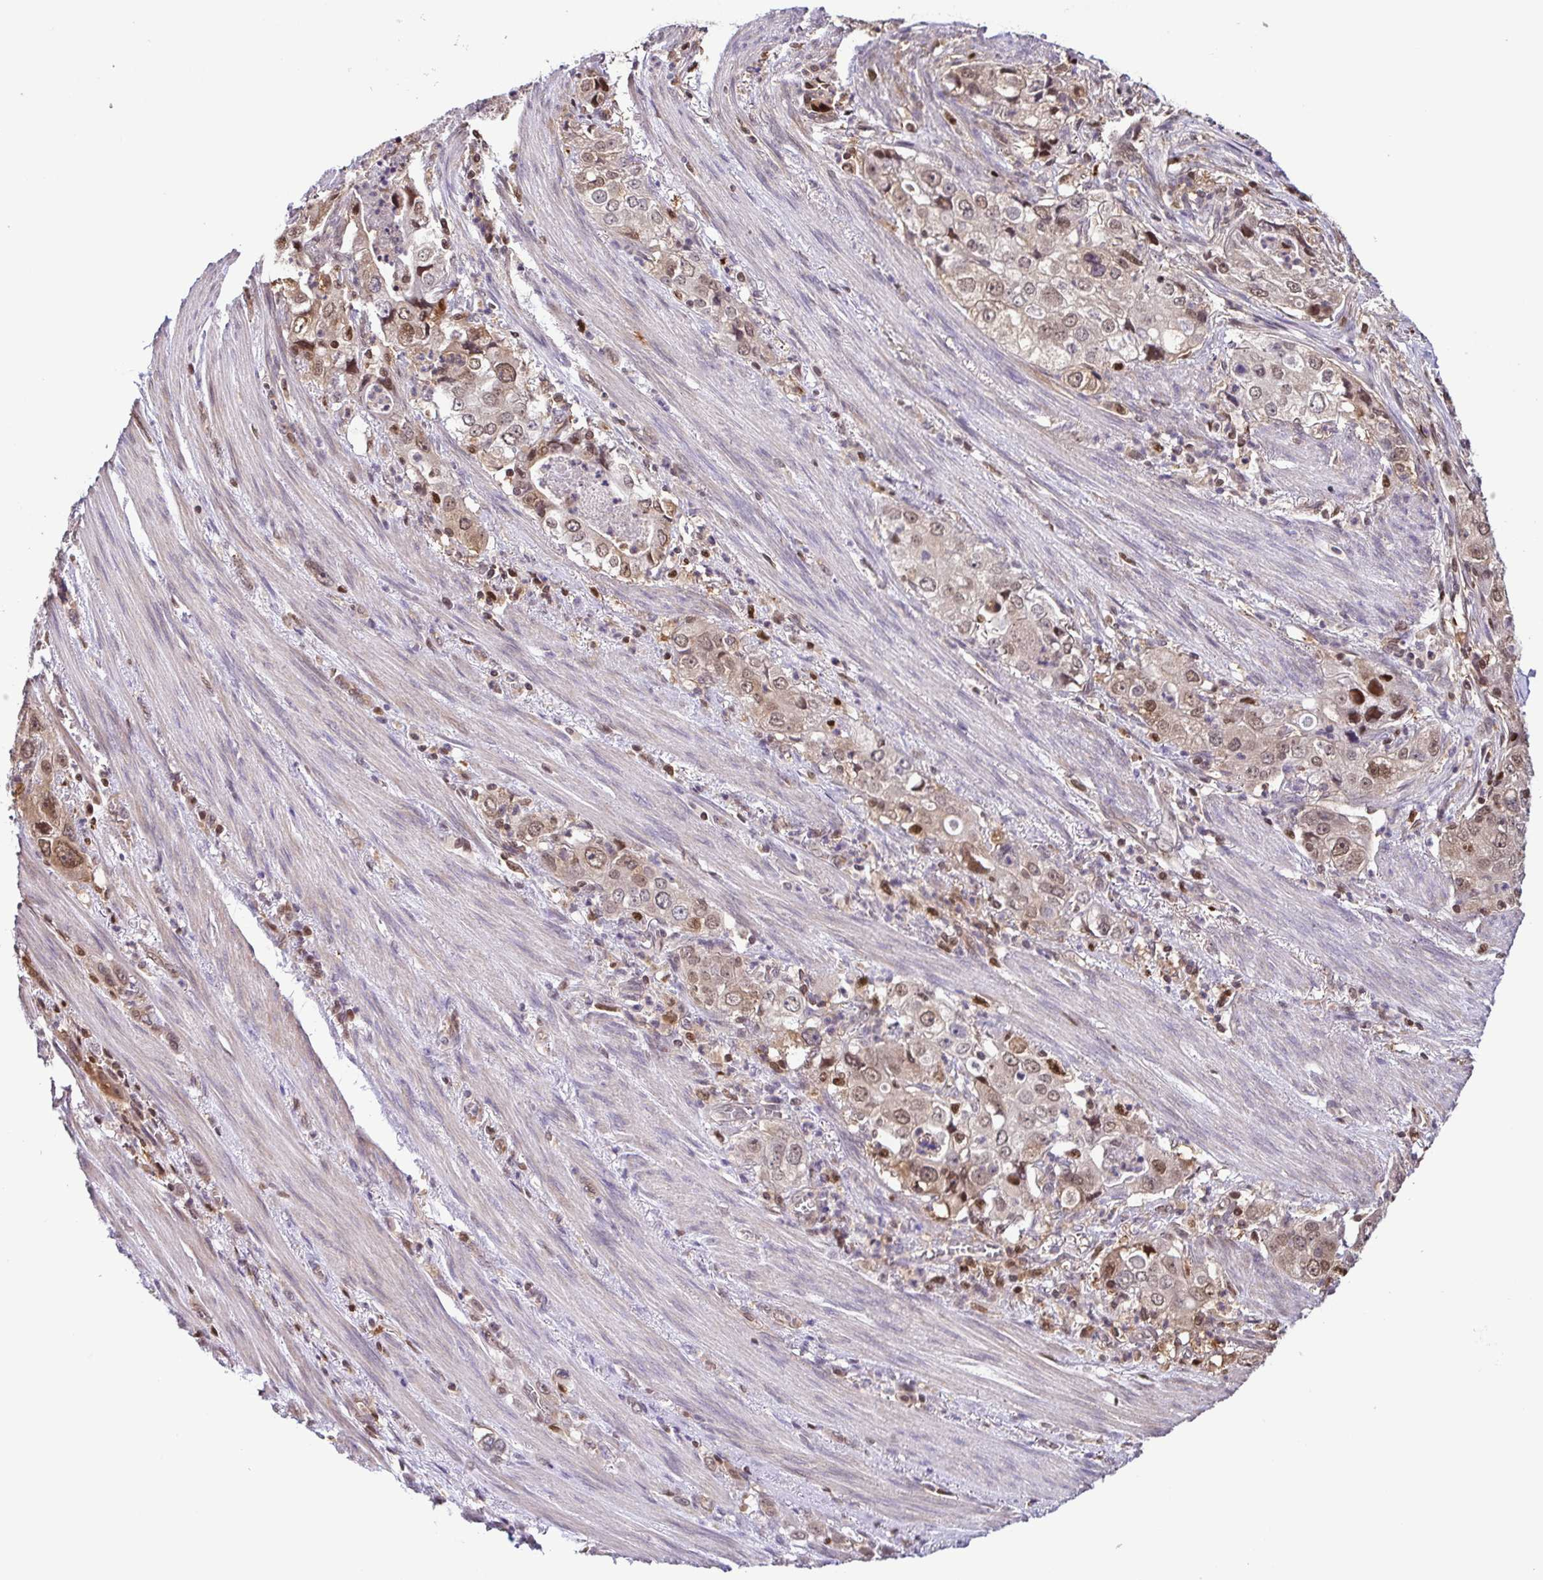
{"staining": {"intensity": "moderate", "quantity": "25%-75%", "location": "nuclear"}, "tissue": "stomach cancer", "cell_type": "Tumor cells", "image_type": "cancer", "snomed": [{"axis": "morphology", "description": "Adenocarcinoma, NOS"}, {"axis": "topography", "description": "Stomach, upper"}], "caption": "Stomach cancer (adenocarcinoma) stained with a protein marker exhibits moderate staining in tumor cells.", "gene": "PSMB9", "patient": {"sex": "male", "age": 75}}